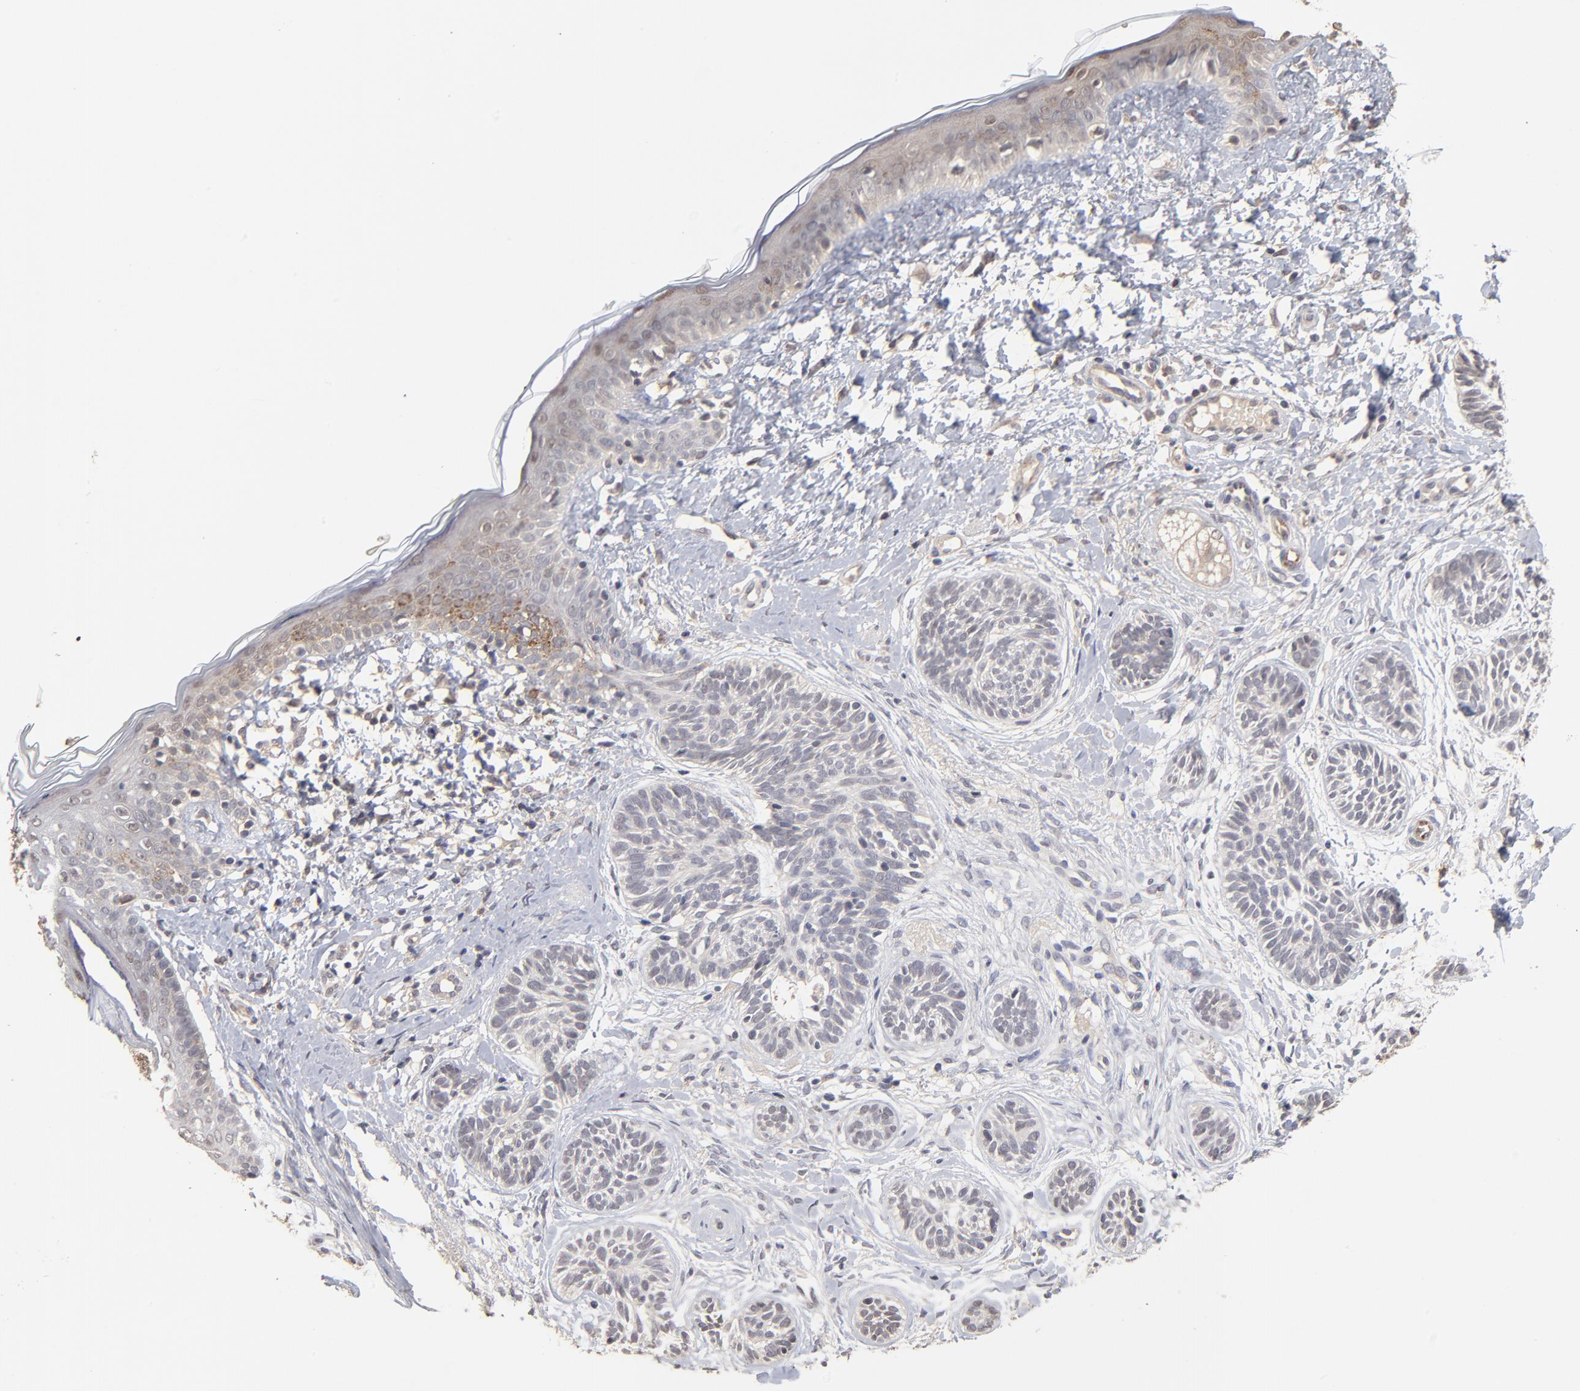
{"staining": {"intensity": "weak", "quantity": "<25%", "location": "cytoplasmic/membranous"}, "tissue": "skin cancer", "cell_type": "Tumor cells", "image_type": "cancer", "snomed": [{"axis": "morphology", "description": "Normal tissue, NOS"}, {"axis": "morphology", "description": "Basal cell carcinoma"}, {"axis": "topography", "description": "Skin"}], "caption": "IHC micrograph of neoplastic tissue: human skin basal cell carcinoma stained with DAB reveals no significant protein staining in tumor cells.", "gene": "ASB8", "patient": {"sex": "male", "age": 63}}